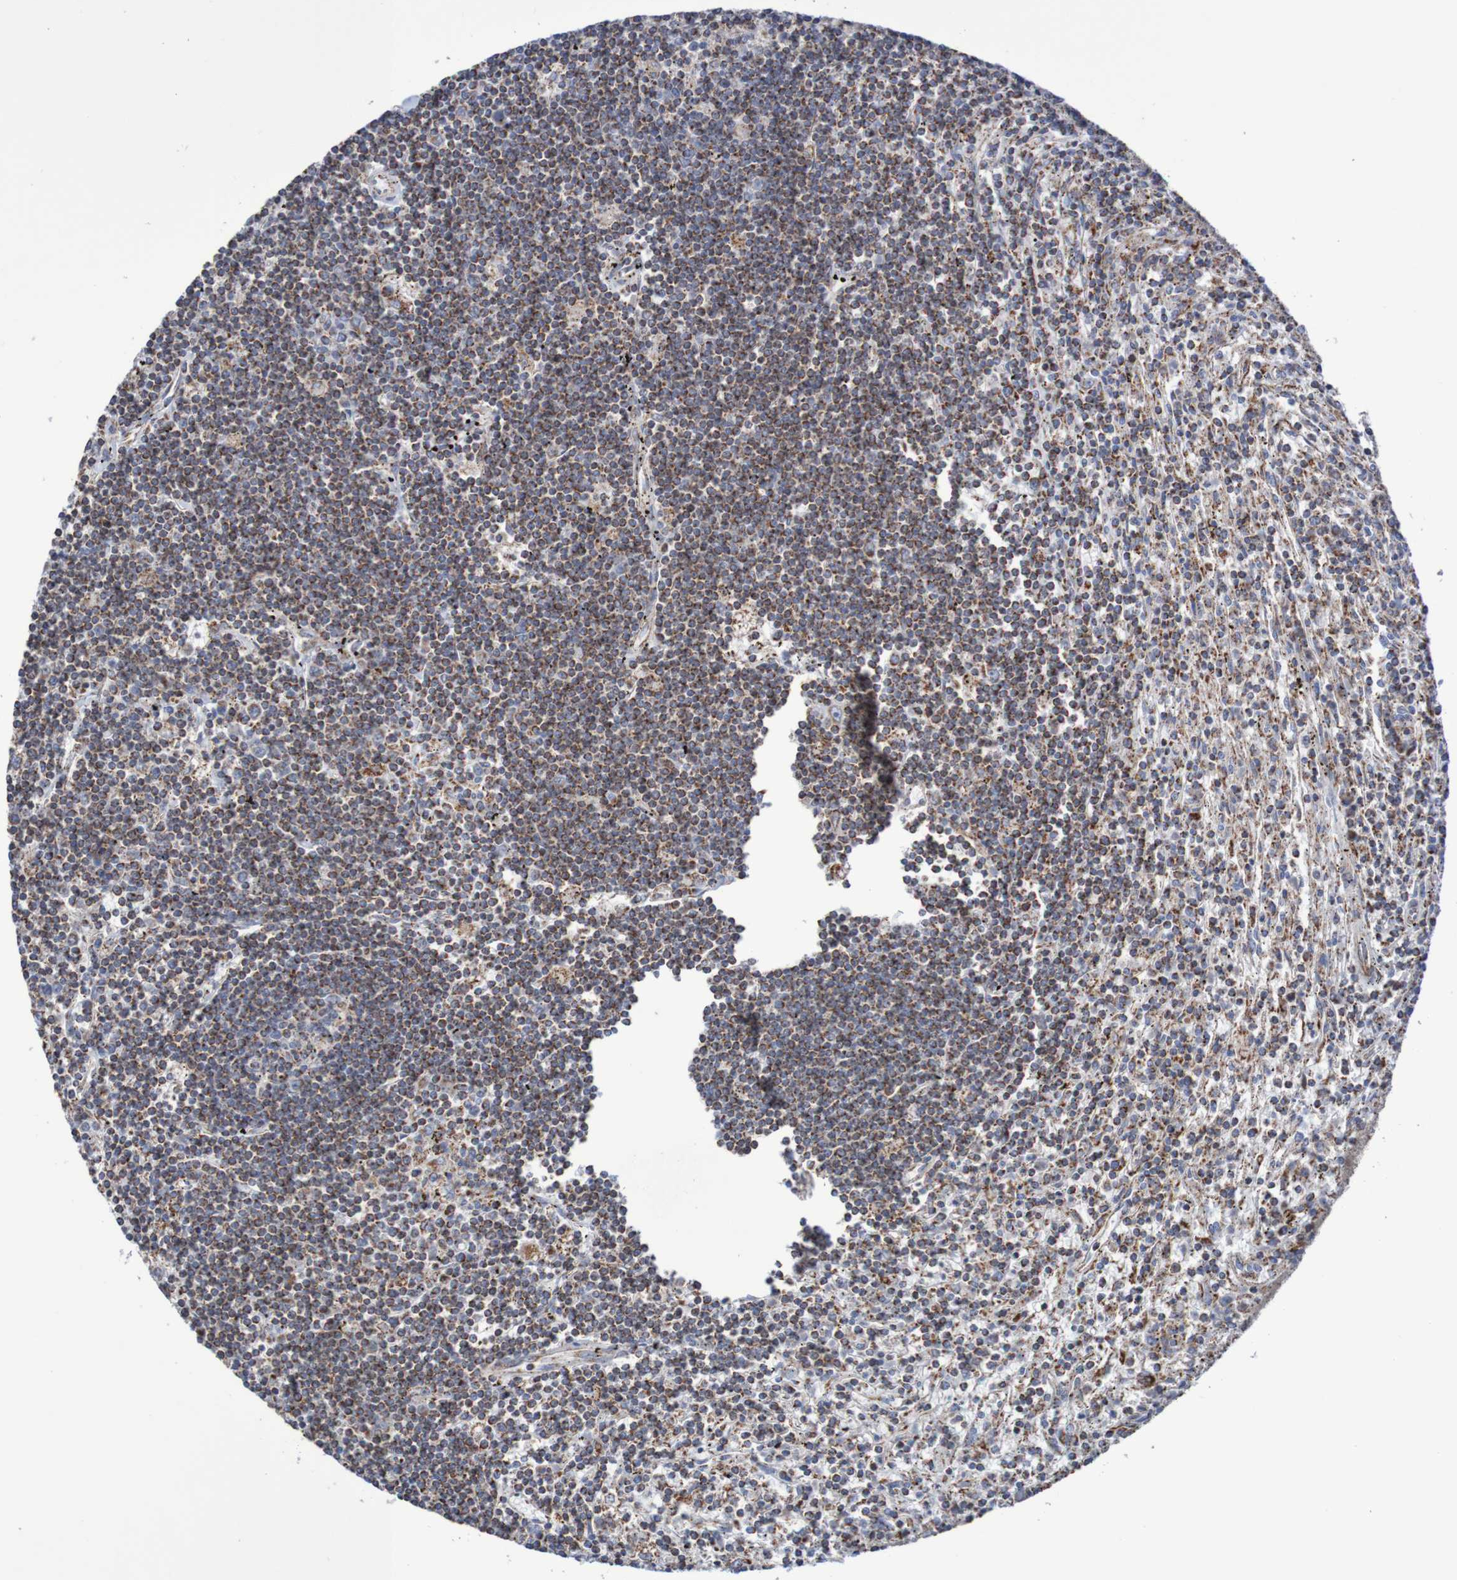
{"staining": {"intensity": "moderate", "quantity": ">75%", "location": "cytoplasmic/membranous"}, "tissue": "lymphoma", "cell_type": "Tumor cells", "image_type": "cancer", "snomed": [{"axis": "morphology", "description": "Malignant lymphoma, non-Hodgkin's type, Low grade"}, {"axis": "topography", "description": "Spleen"}], "caption": "This is an image of immunohistochemistry staining of low-grade malignant lymphoma, non-Hodgkin's type, which shows moderate positivity in the cytoplasmic/membranous of tumor cells.", "gene": "MMEL1", "patient": {"sex": "male", "age": 76}}